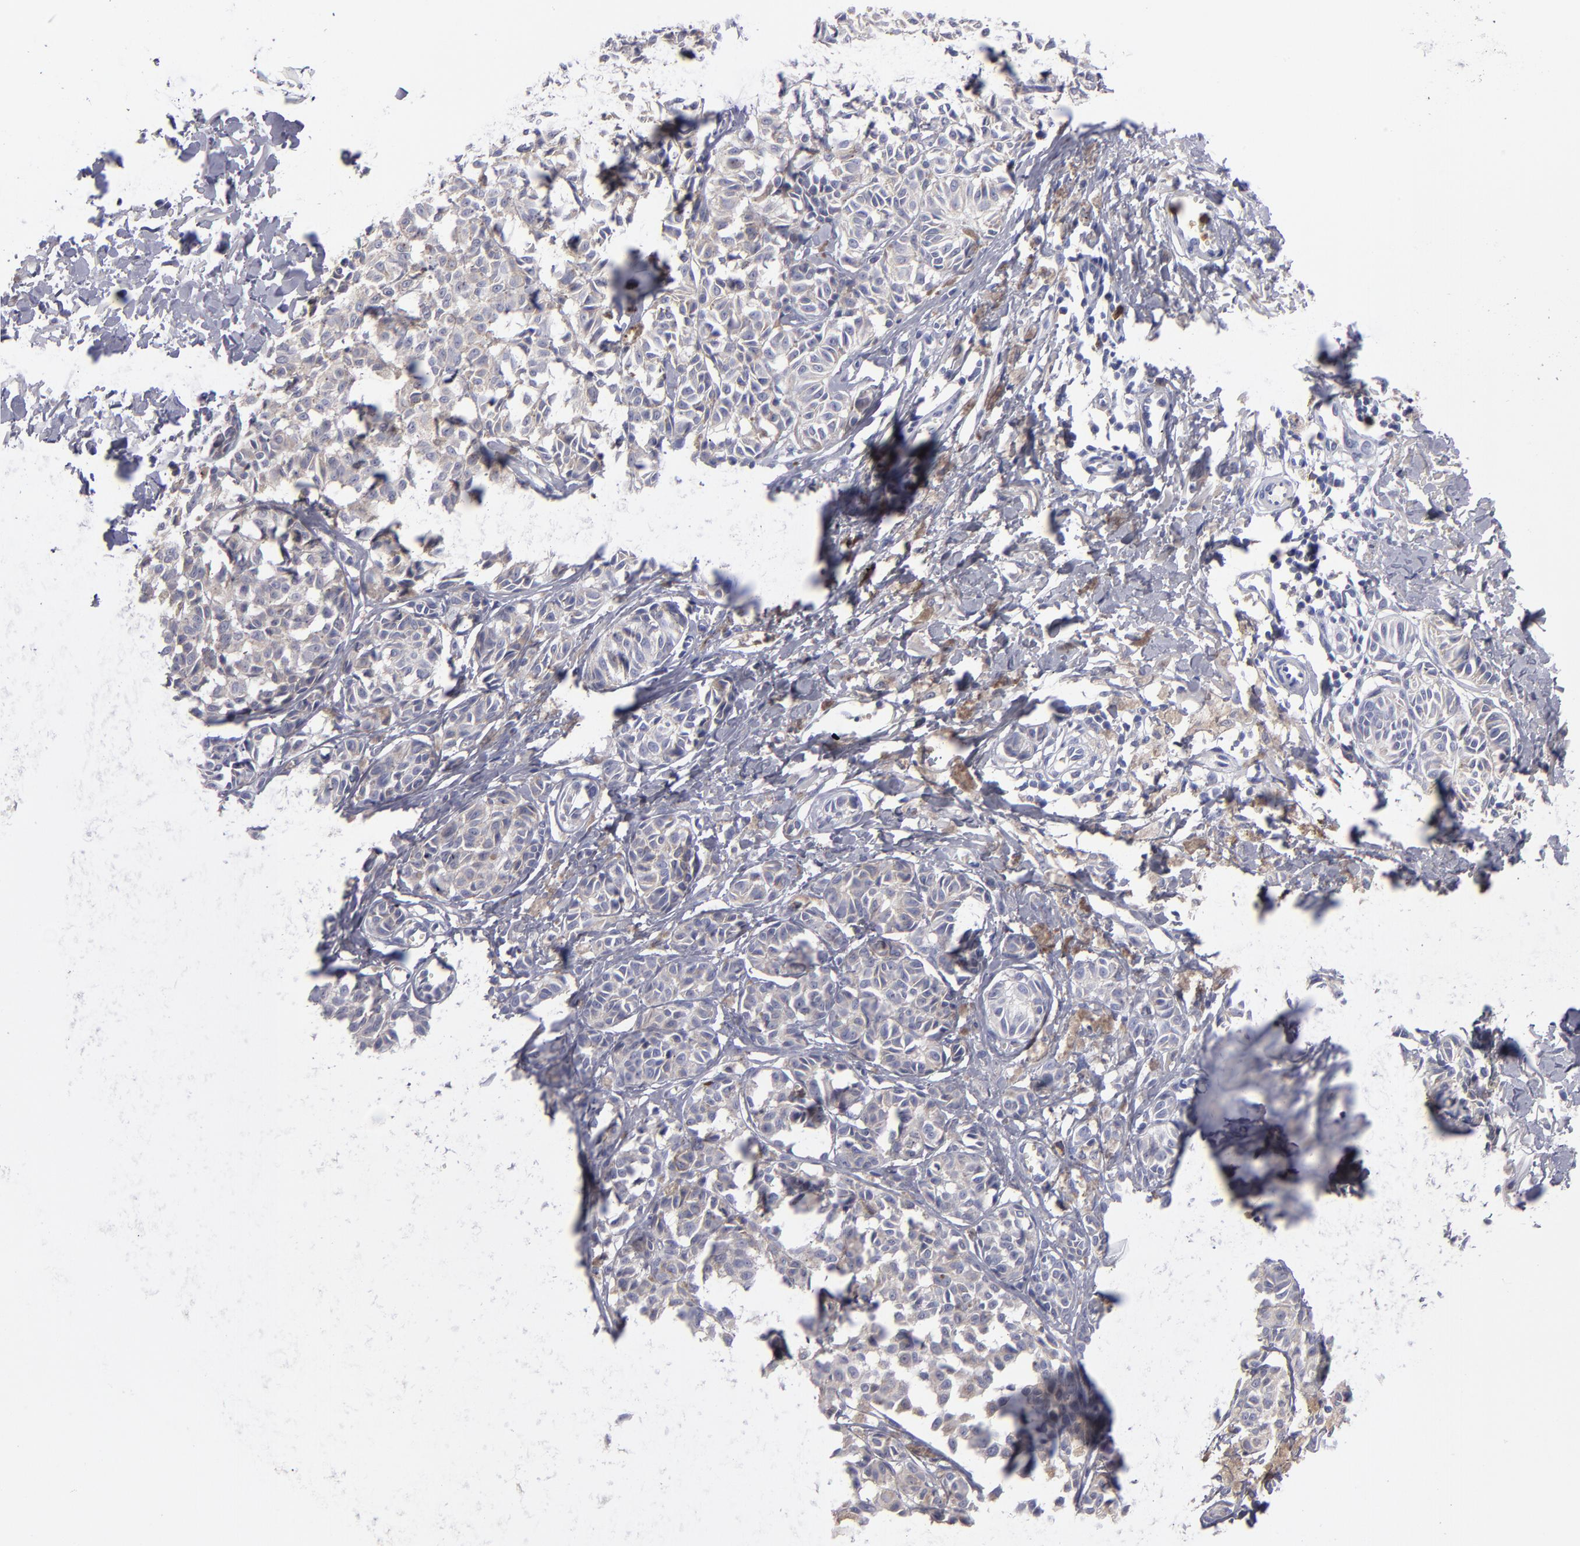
{"staining": {"intensity": "weak", "quantity": ">75%", "location": "cytoplasmic/membranous"}, "tissue": "melanoma", "cell_type": "Tumor cells", "image_type": "cancer", "snomed": [{"axis": "morphology", "description": "Malignant melanoma, NOS"}, {"axis": "topography", "description": "Skin"}], "caption": "This is an image of IHC staining of melanoma, which shows weak expression in the cytoplasmic/membranous of tumor cells.", "gene": "FGR", "patient": {"sex": "male", "age": 76}}